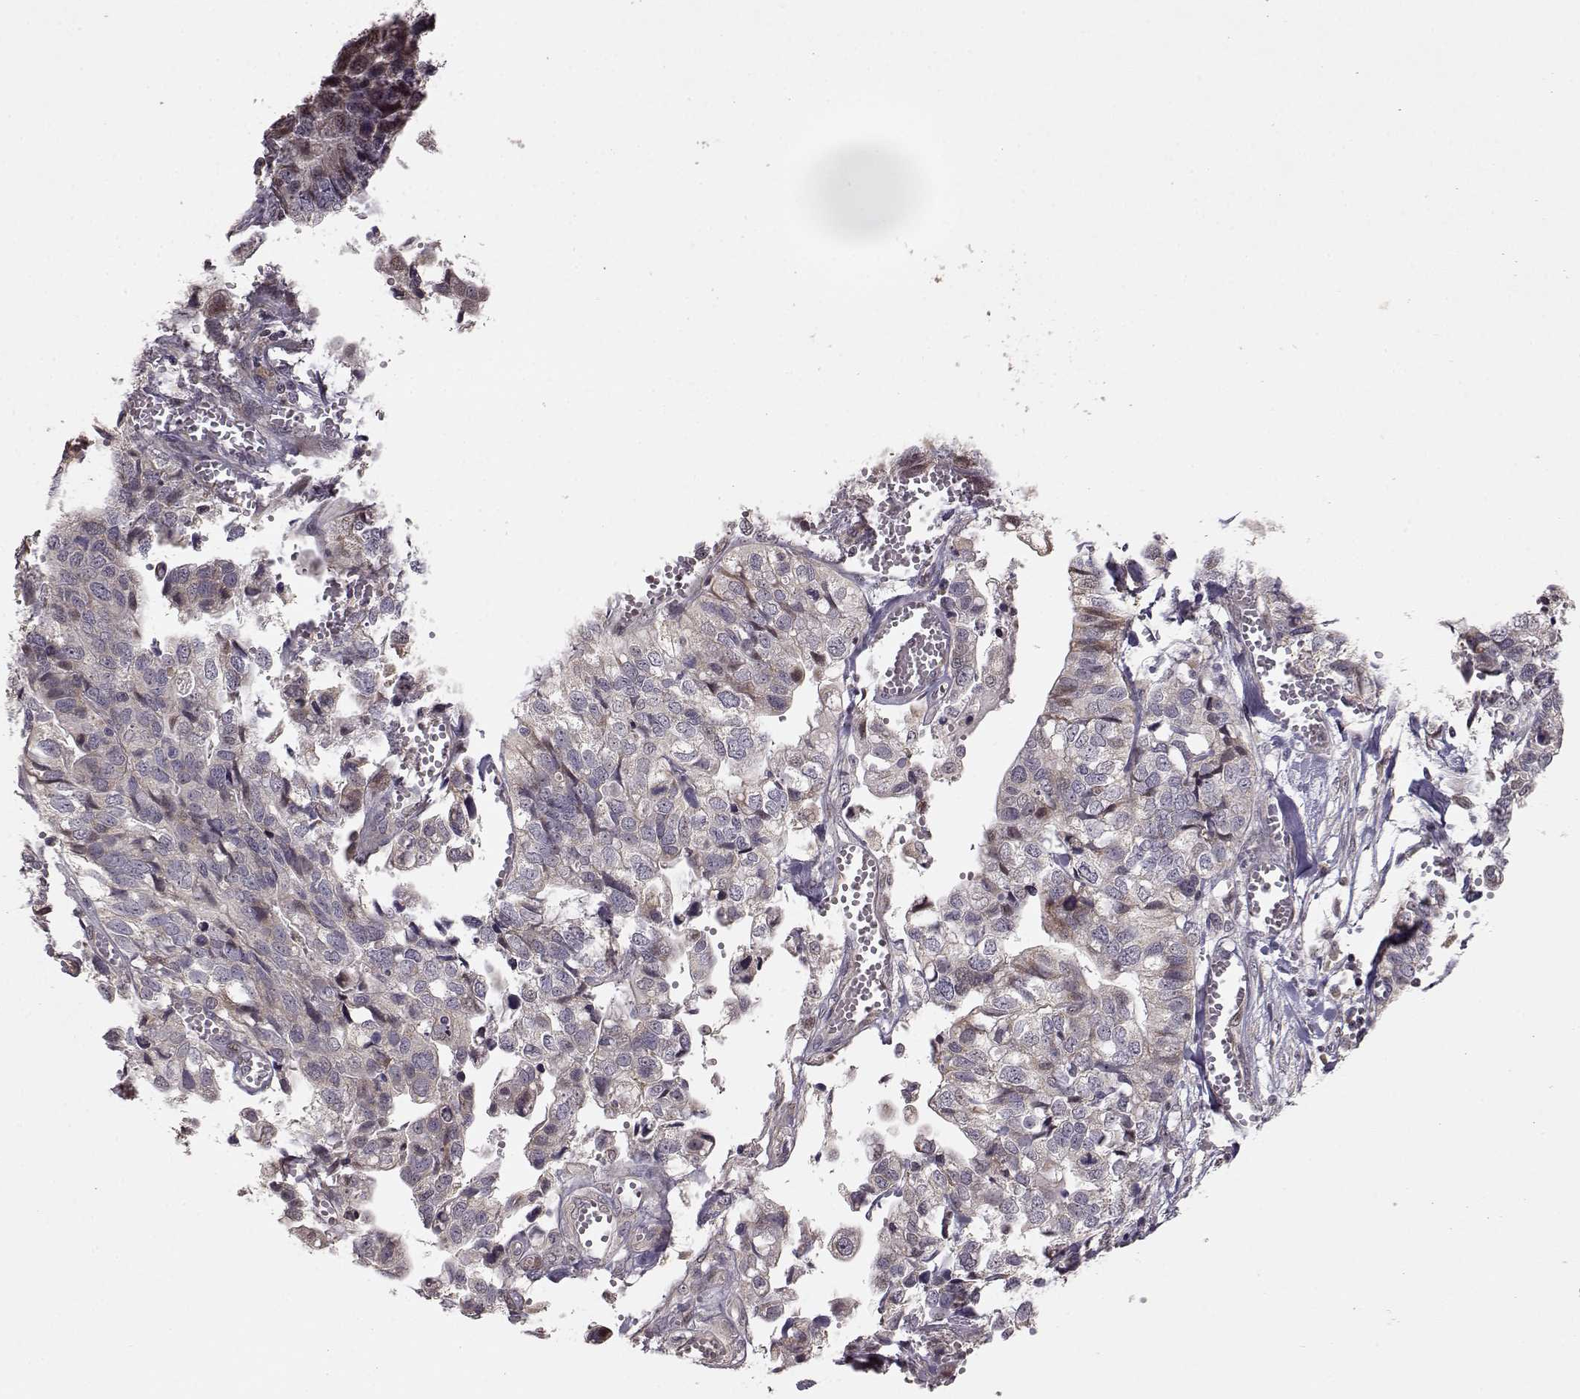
{"staining": {"intensity": "negative", "quantity": "none", "location": "none"}, "tissue": "stomach cancer", "cell_type": "Tumor cells", "image_type": "cancer", "snomed": [{"axis": "morphology", "description": "Adenocarcinoma, NOS"}, {"axis": "topography", "description": "Stomach, upper"}], "caption": "Histopathology image shows no significant protein positivity in tumor cells of stomach cancer.", "gene": "BACH2", "patient": {"sex": "female", "age": 67}}